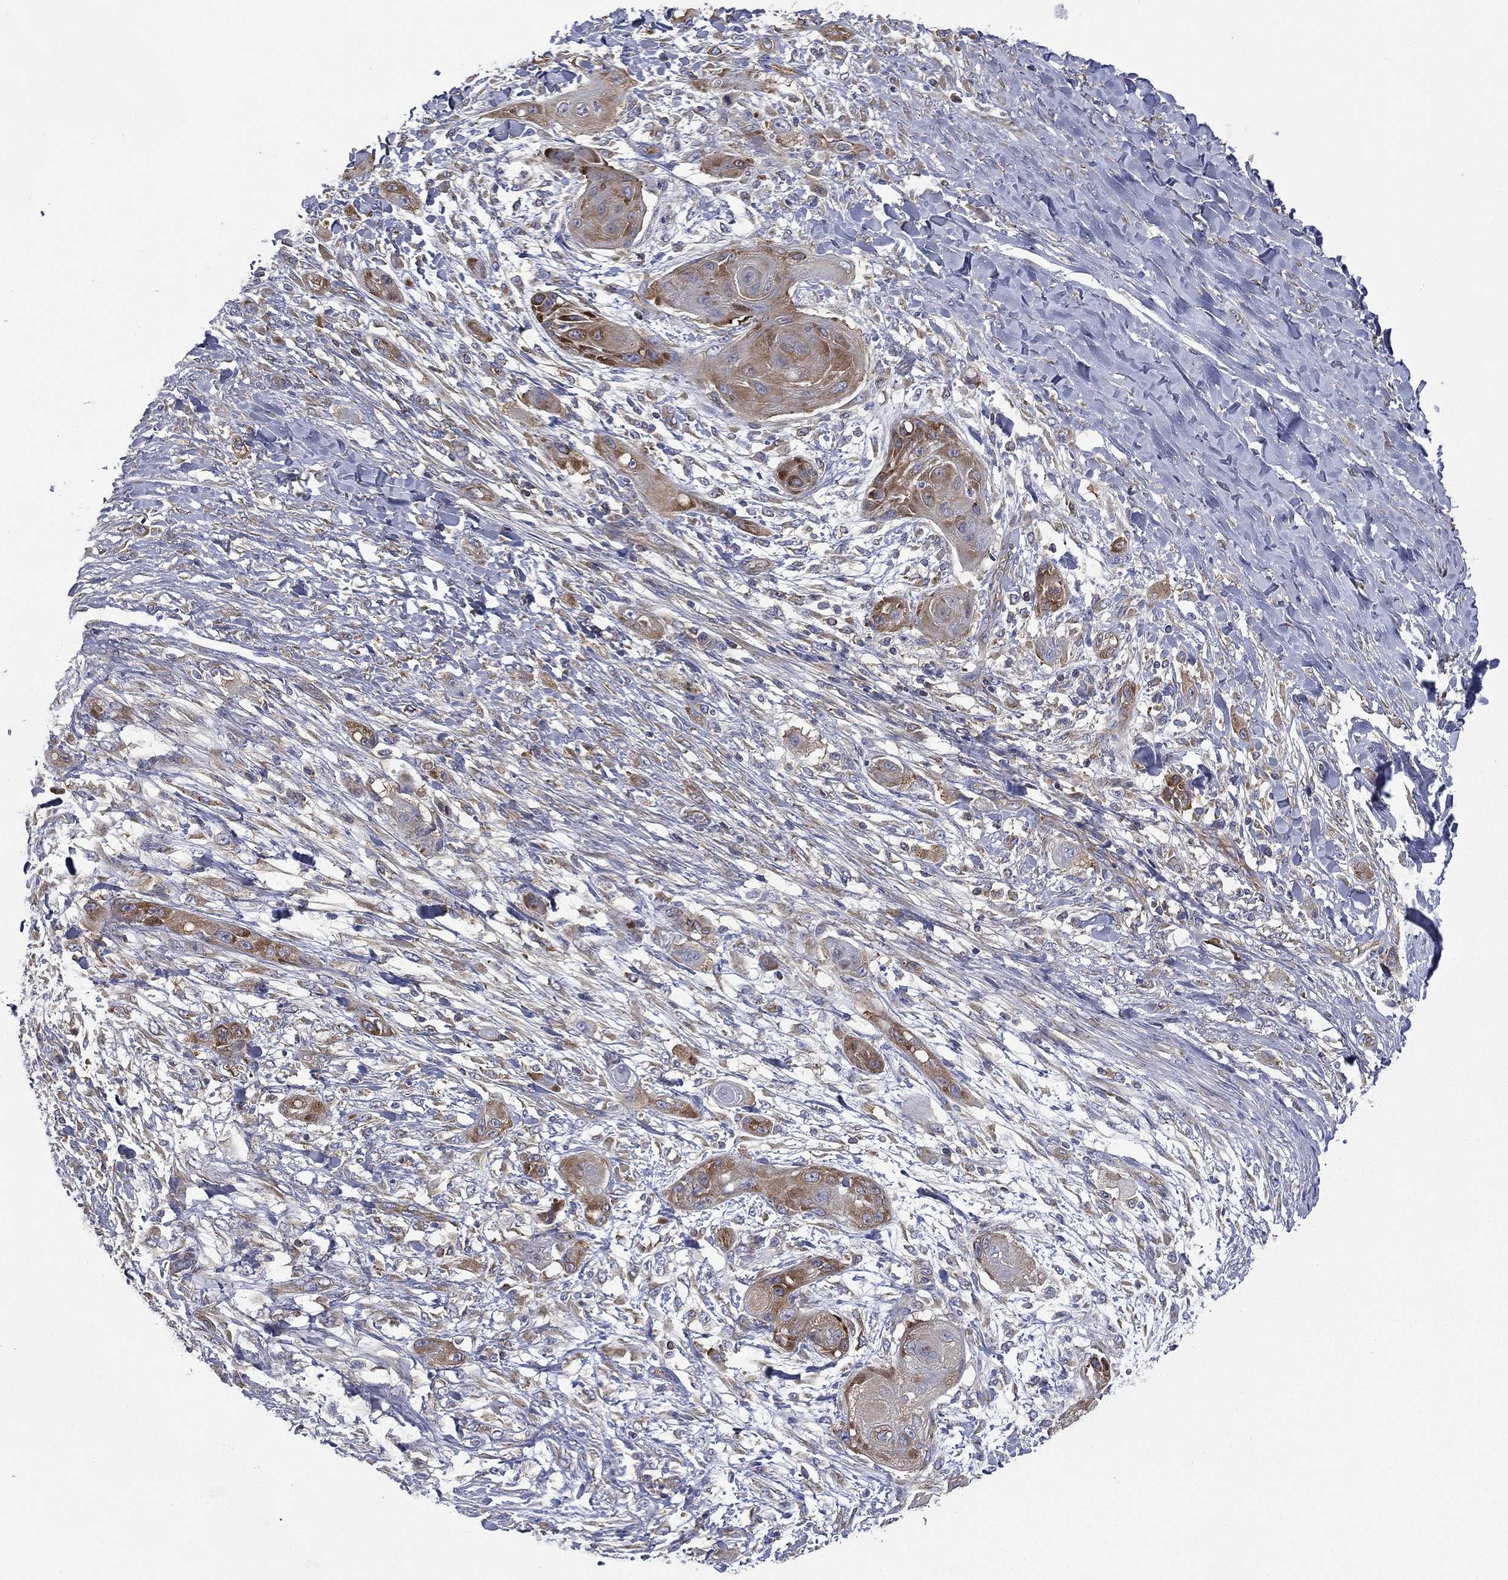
{"staining": {"intensity": "moderate", "quantity": "25%-75%", "location": "cytoplasmic/membranous"}, "tissue": "skin cancer", "cell_type": "Tumor cells", "image_type": "cancer", "snomed": [{"axis": "morphology", "description": "Squamous cell carcinoma, NOS"}, {"axis": "topography", "description": "Skin"}], "caption": "Squamous cell carcinoma (skin) was stained to show a protein in brown. There is medium levels of moderate cytoplasmic/membranous expression in about 25%-75% of tumor cells.", "gene": "FARSA", "patient": {"sex": "male", "age": 62}}